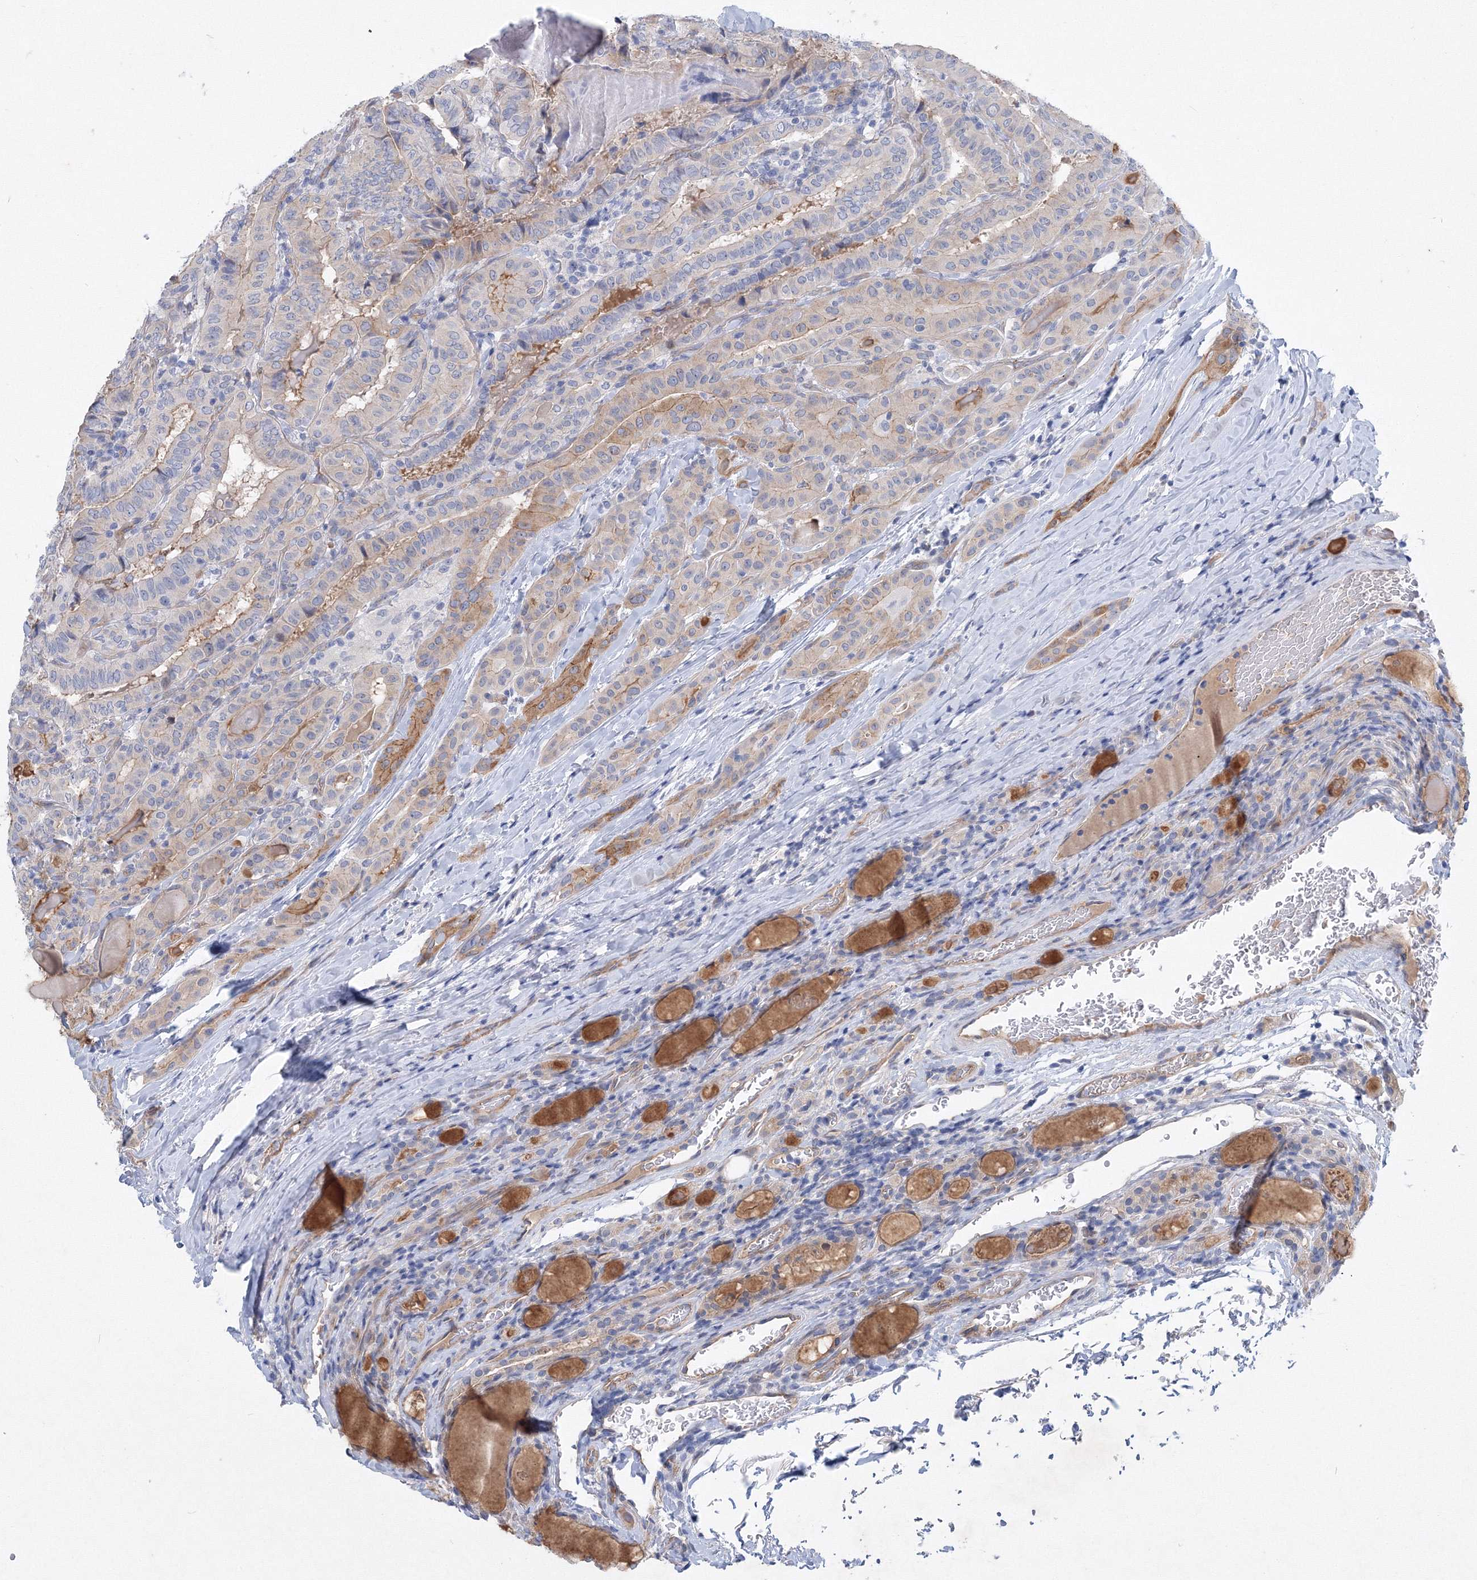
{"staining": {"intensity": "moderate", "quantity": "<25%", "location": "cytoplasmic/membranous"}, "tissue": "thyroid cancer", "cell_type": "Tumor cells", "image_type": "cancer", "snomed": [{"axis": "morphology", "description": "Papillary adenocarcinoma, NOS"}, {"axis": "topography", "description": "Thyroid gland"}], "caption": "A high-resolution photomicrograph shows immunohistochemistry (IHC) staining of thyroid papillary adenocarcinoma, which shows moderate cytoplasmic/membranous staining in about <25% of tumor cells.", "gene": "TANC1", "patient": {"sex": "female", "age": 72}}